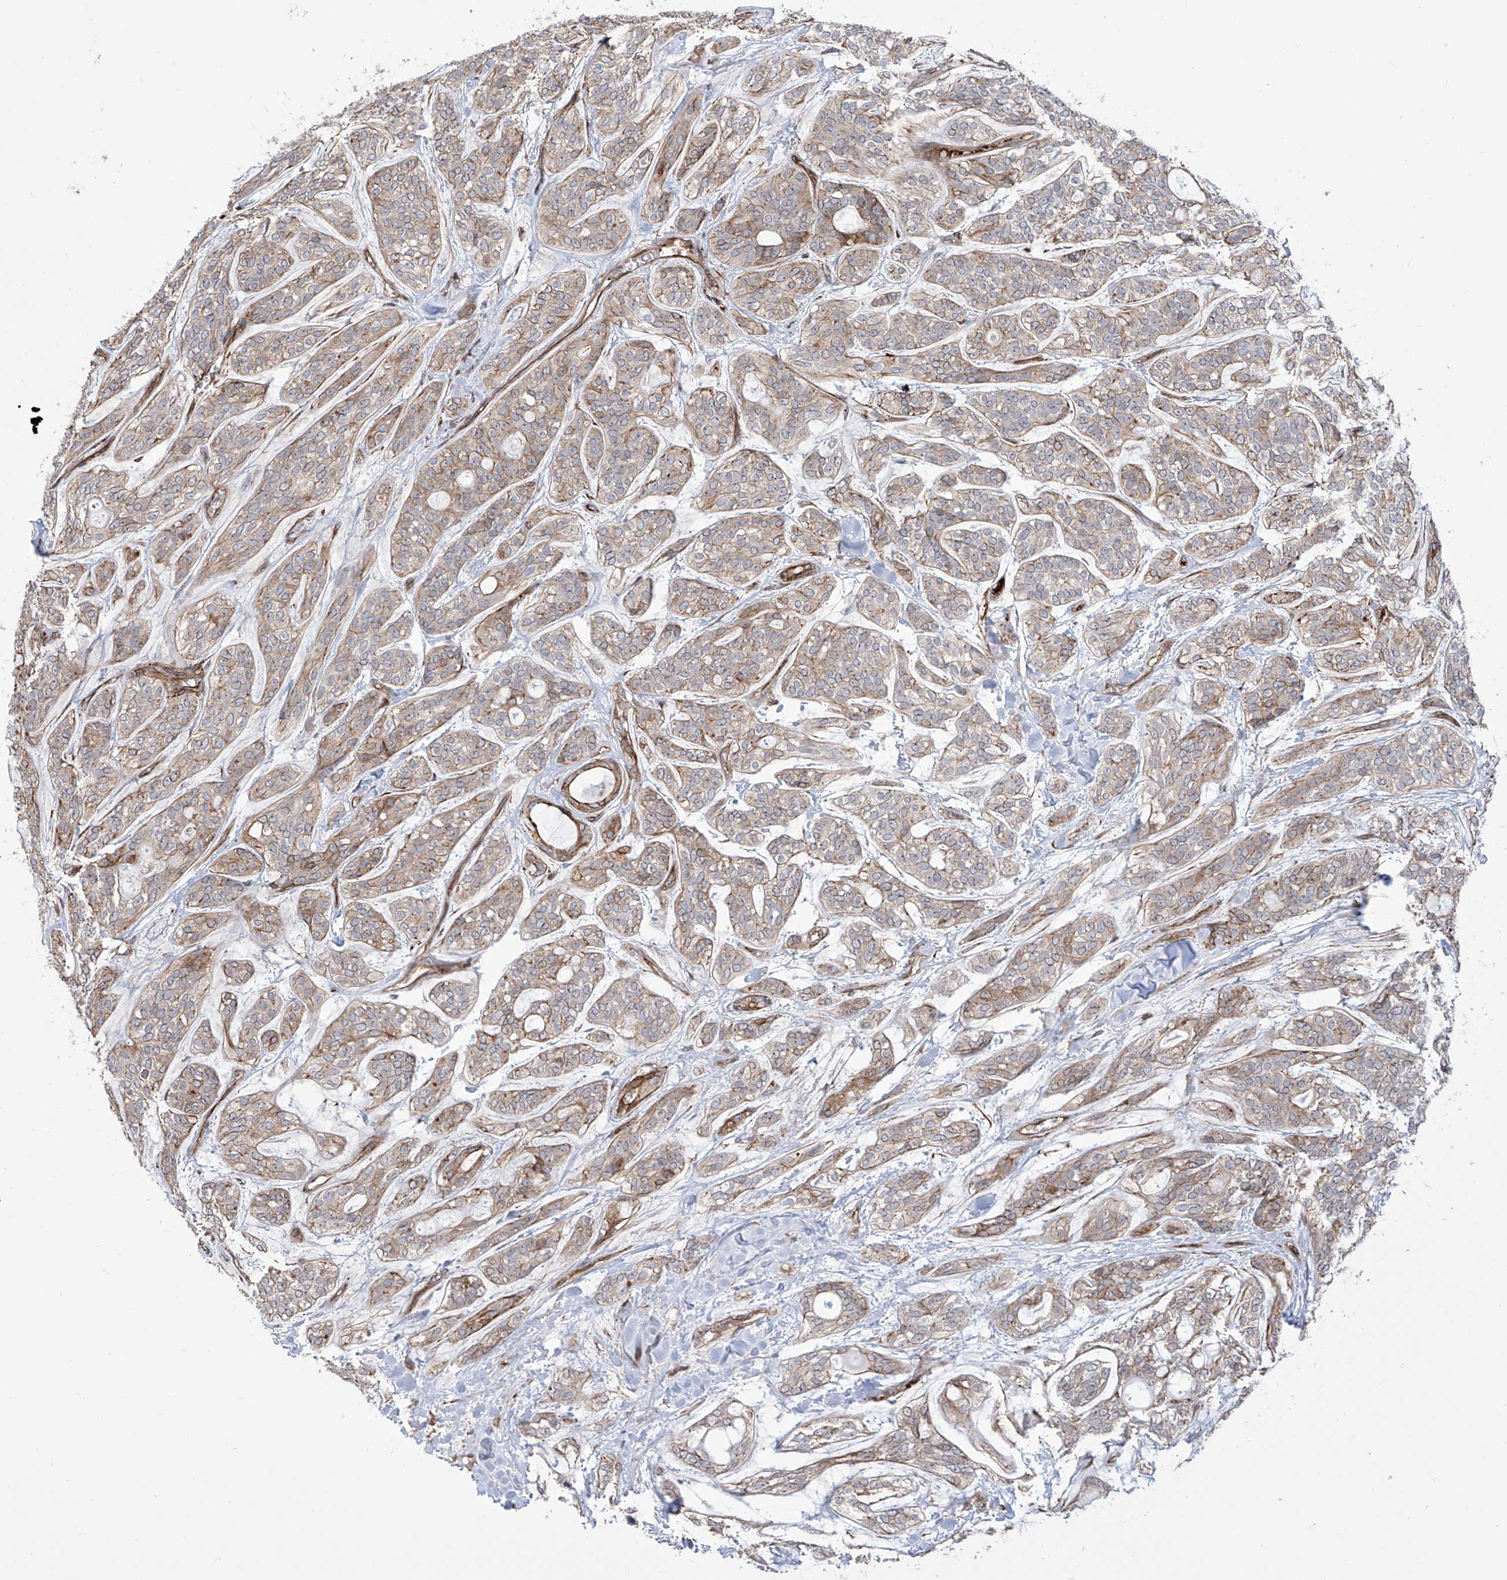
{"staining": {"intensity": "moderate", "quantity": "25%-75%", "location": "cytoplasmic/membranous"}, "tissue": "head and neck cancer", "cell_type": "Tumor cells", "image_type": "cancer", "snomed": [{"axis": "morphology", "description": "Adenocarcinoma, NOS"}, {"axis": "topography", "description": "Head-Neck"}], "caption": "Moderate cytoplasmic/membranous expression for a protein is identified in about 25%-75% of tumor cells of adenocarcinoma (head and neck) using IHC.", "gene": "APAF1", "patient": {"sex": "male", "age": 66}}